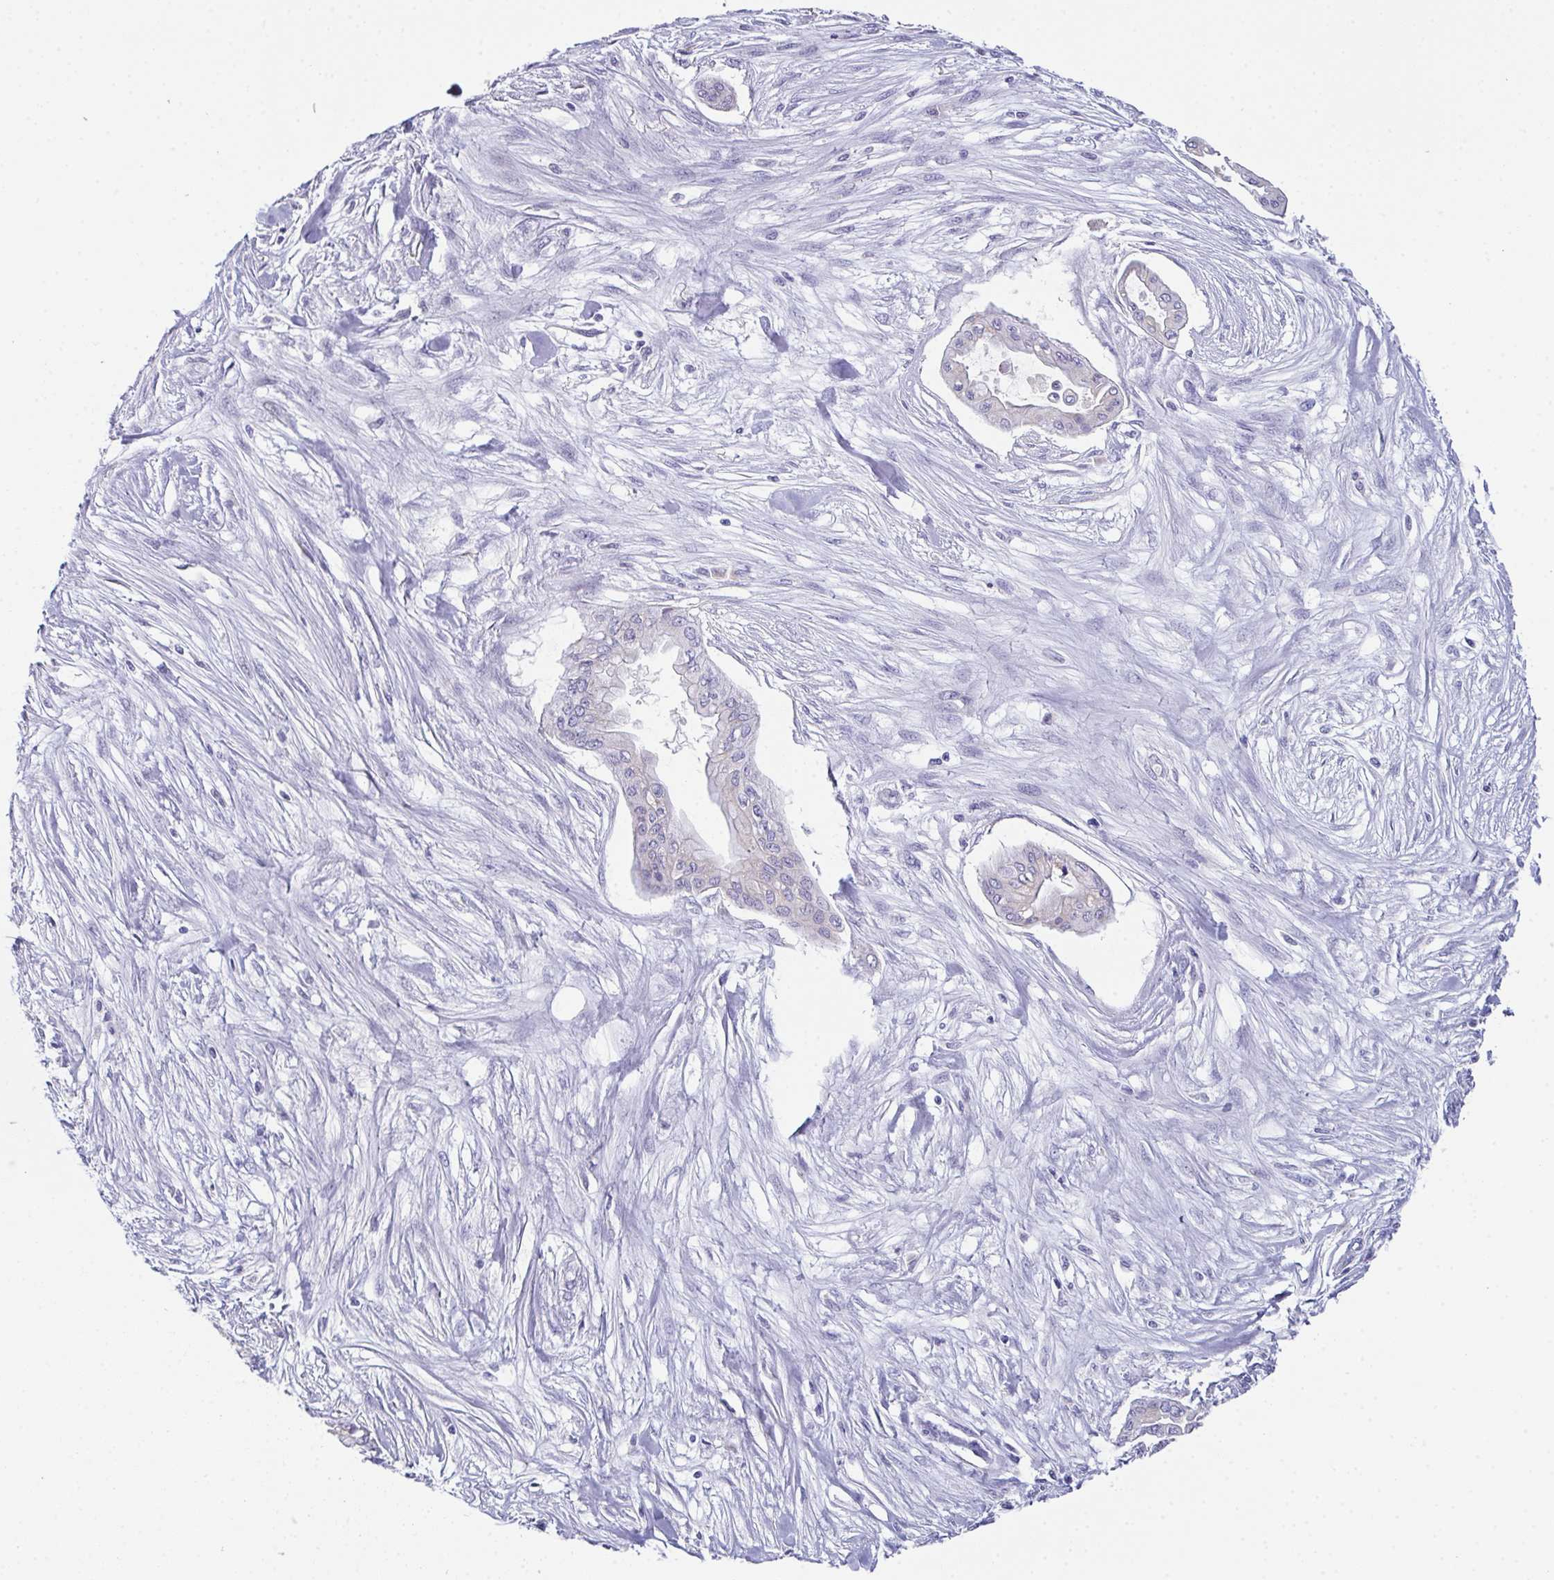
{"staining": {"intensity": "negative", "quantity": "none", "location": "none"}, "tissue": "pancreatic cancer", "cell_type": "Tumor cells", "image_type": "cancer", "snomed": [{"axis": "morphology", "description": "Adenocarcinoma, NOS"}, {"axis": "topography", "description": "Pancreas"}], "caption": "Adenocarcinoma (pancreatic) was stained to show a protein in brown. There is no significant staining in tumor cells.", "gene": "TEX19", "patient": {"sex": "female", "age": 68}}